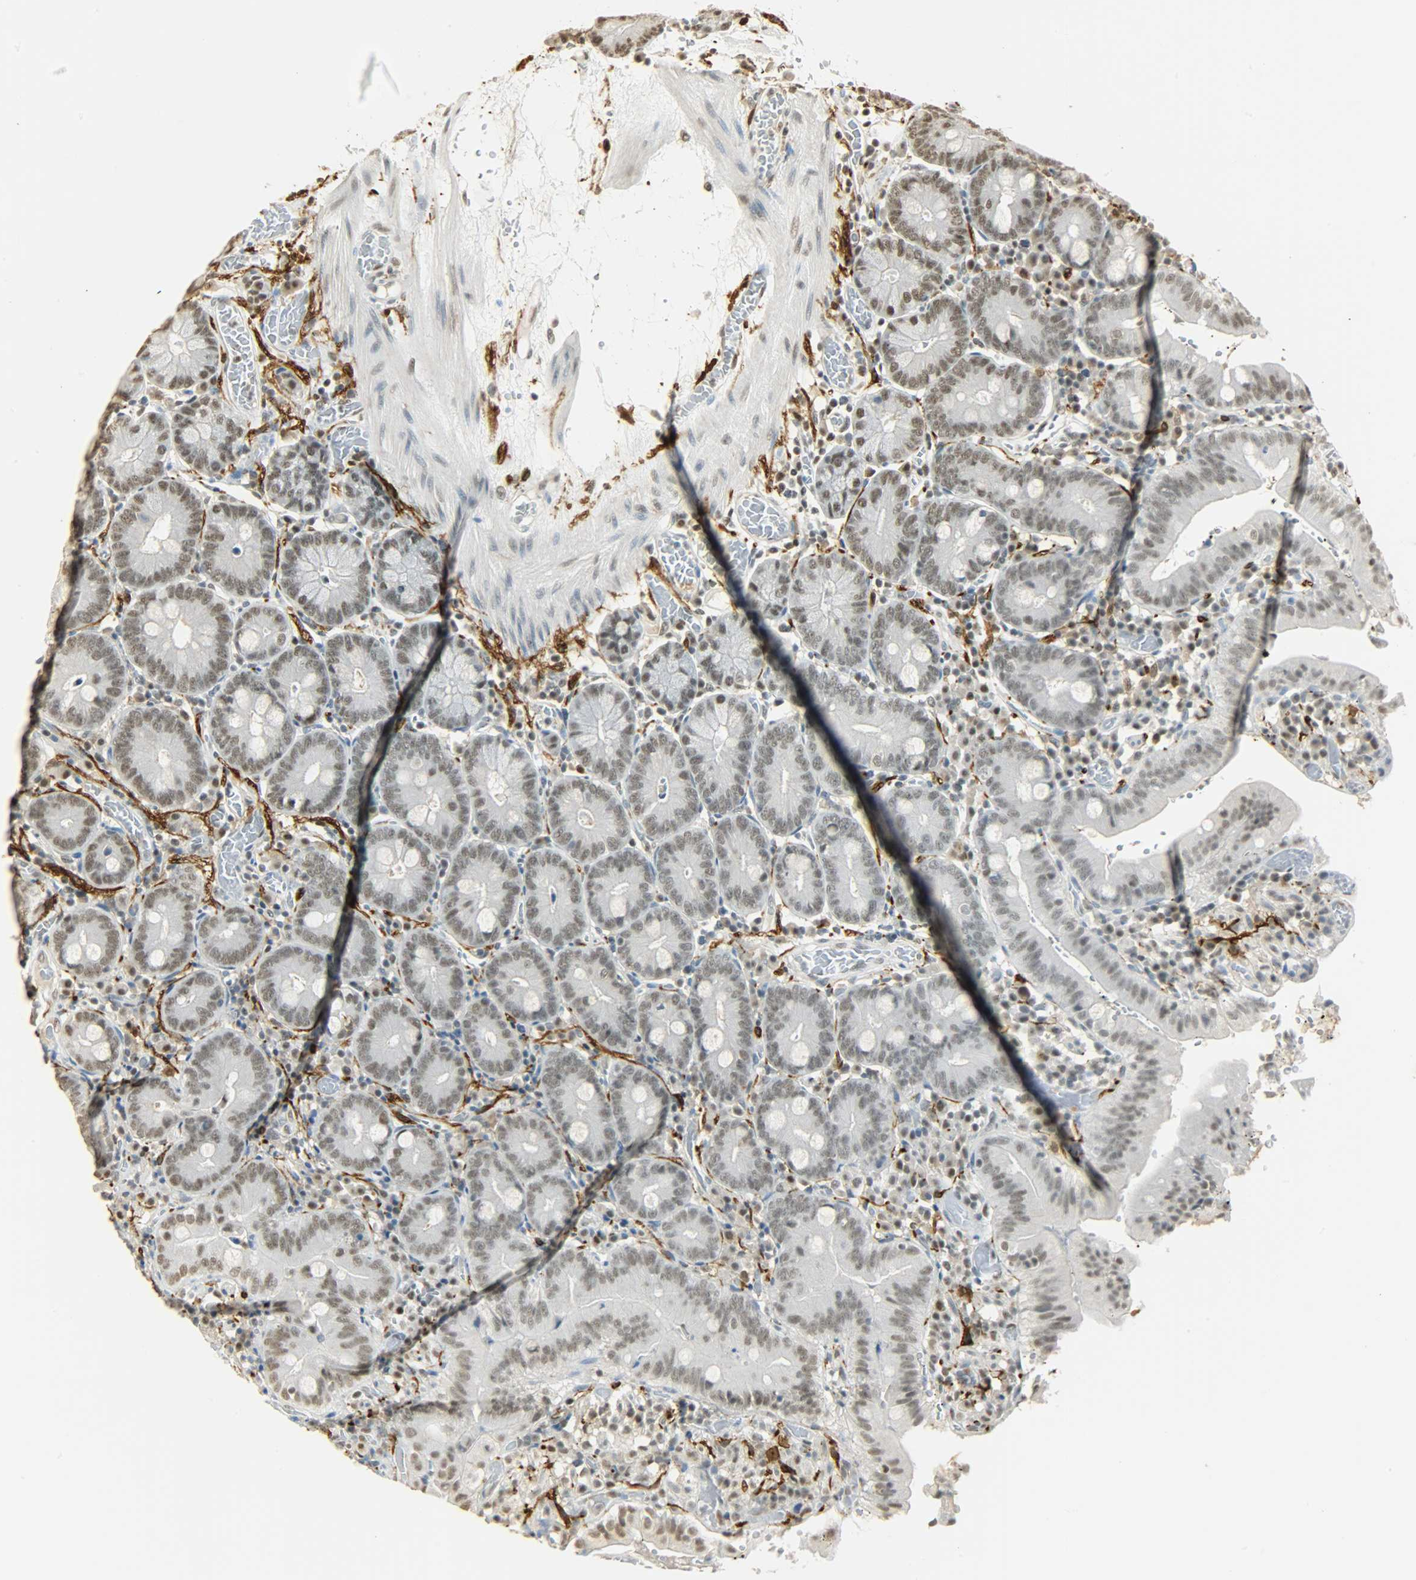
{"staining": {"intensity": "weak", "quantity": ">75%", "location": "nuclear"}, "tissue": "small intestine", "cell_type": "Glandular cells", "image_type": "normal", "snomed": [{"axis": "morphology", "description": "Normal tissue, NOS"}, {"axis": "topography", "description": "Small intestine"}], "caption": "Small intestine stained with immunohistochemistry (IHC) exhibits weak nuclear positivity in about >75% of glandular cells. (DAB (3,3'-diaminobenzidine) IHC, brown staining for protein, blue staining for nuclei).", "gene": "NGFR", "patient": {"sex": "male", "age": 71}}